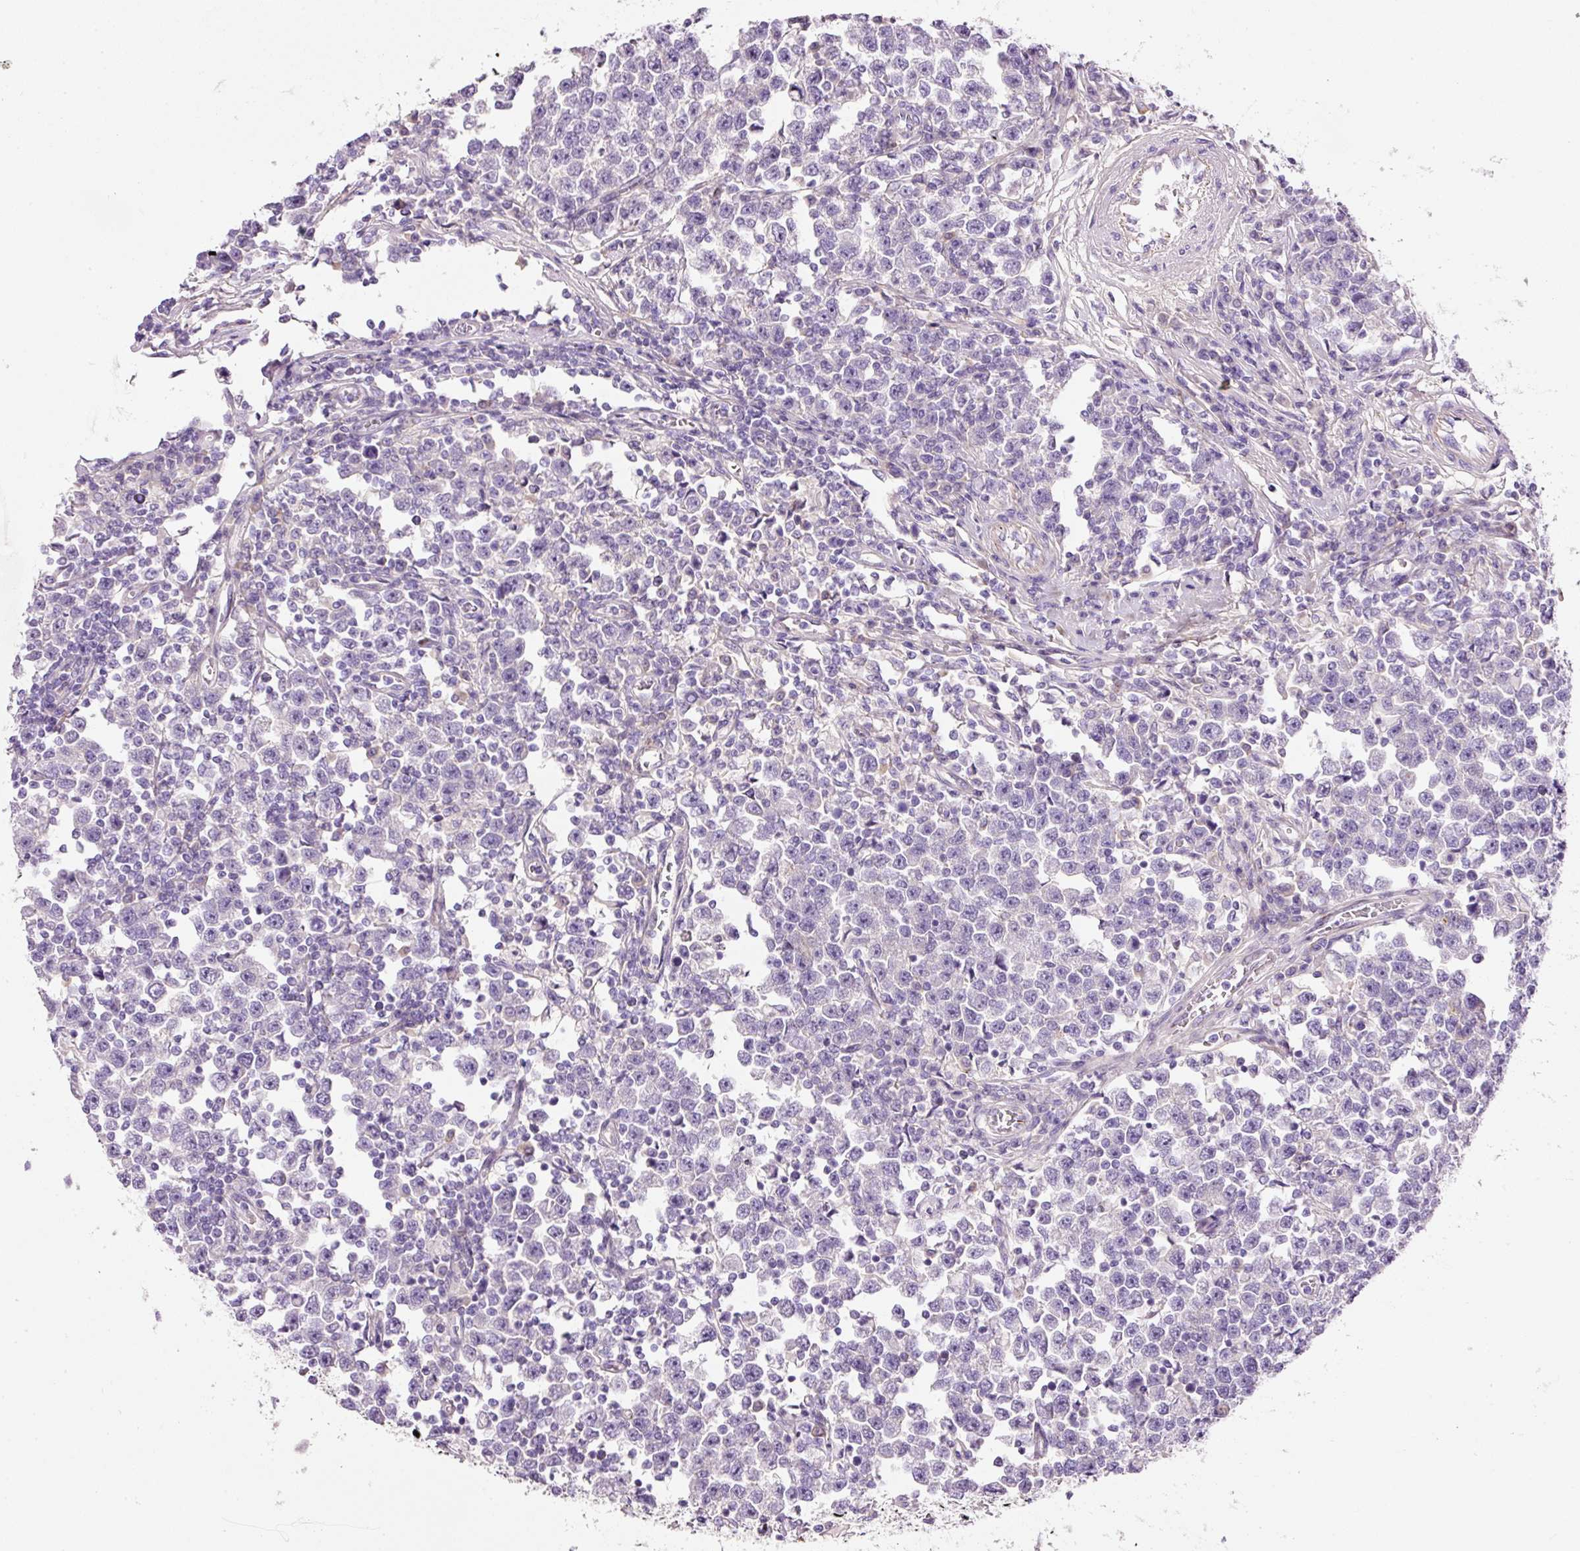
{"staining": {"intensity": "negative", "quantity": "none", "location": "none"}, "tissue": "testis cancer", "cell_type": "Tumor cells", "image_type": "cancer", "snomed": [{"axis": "morphology", "description": "Seminoma, NOS"}, {"axis": "topography", "description": "Testis"}], "caption": "This image is of testis cancer (seminoma) stained with IHC to label a protein in brown with the nuclei are counter-stained blue. There is no staining in tumor cells. (Stains: DAB immunohistochemistry (IHC) with hematoxylin counter stain, Microscopy: brightfield microscopy at high magnification).", "gene": "SOS2", "patient": {"sex": "male", "age": 43}}